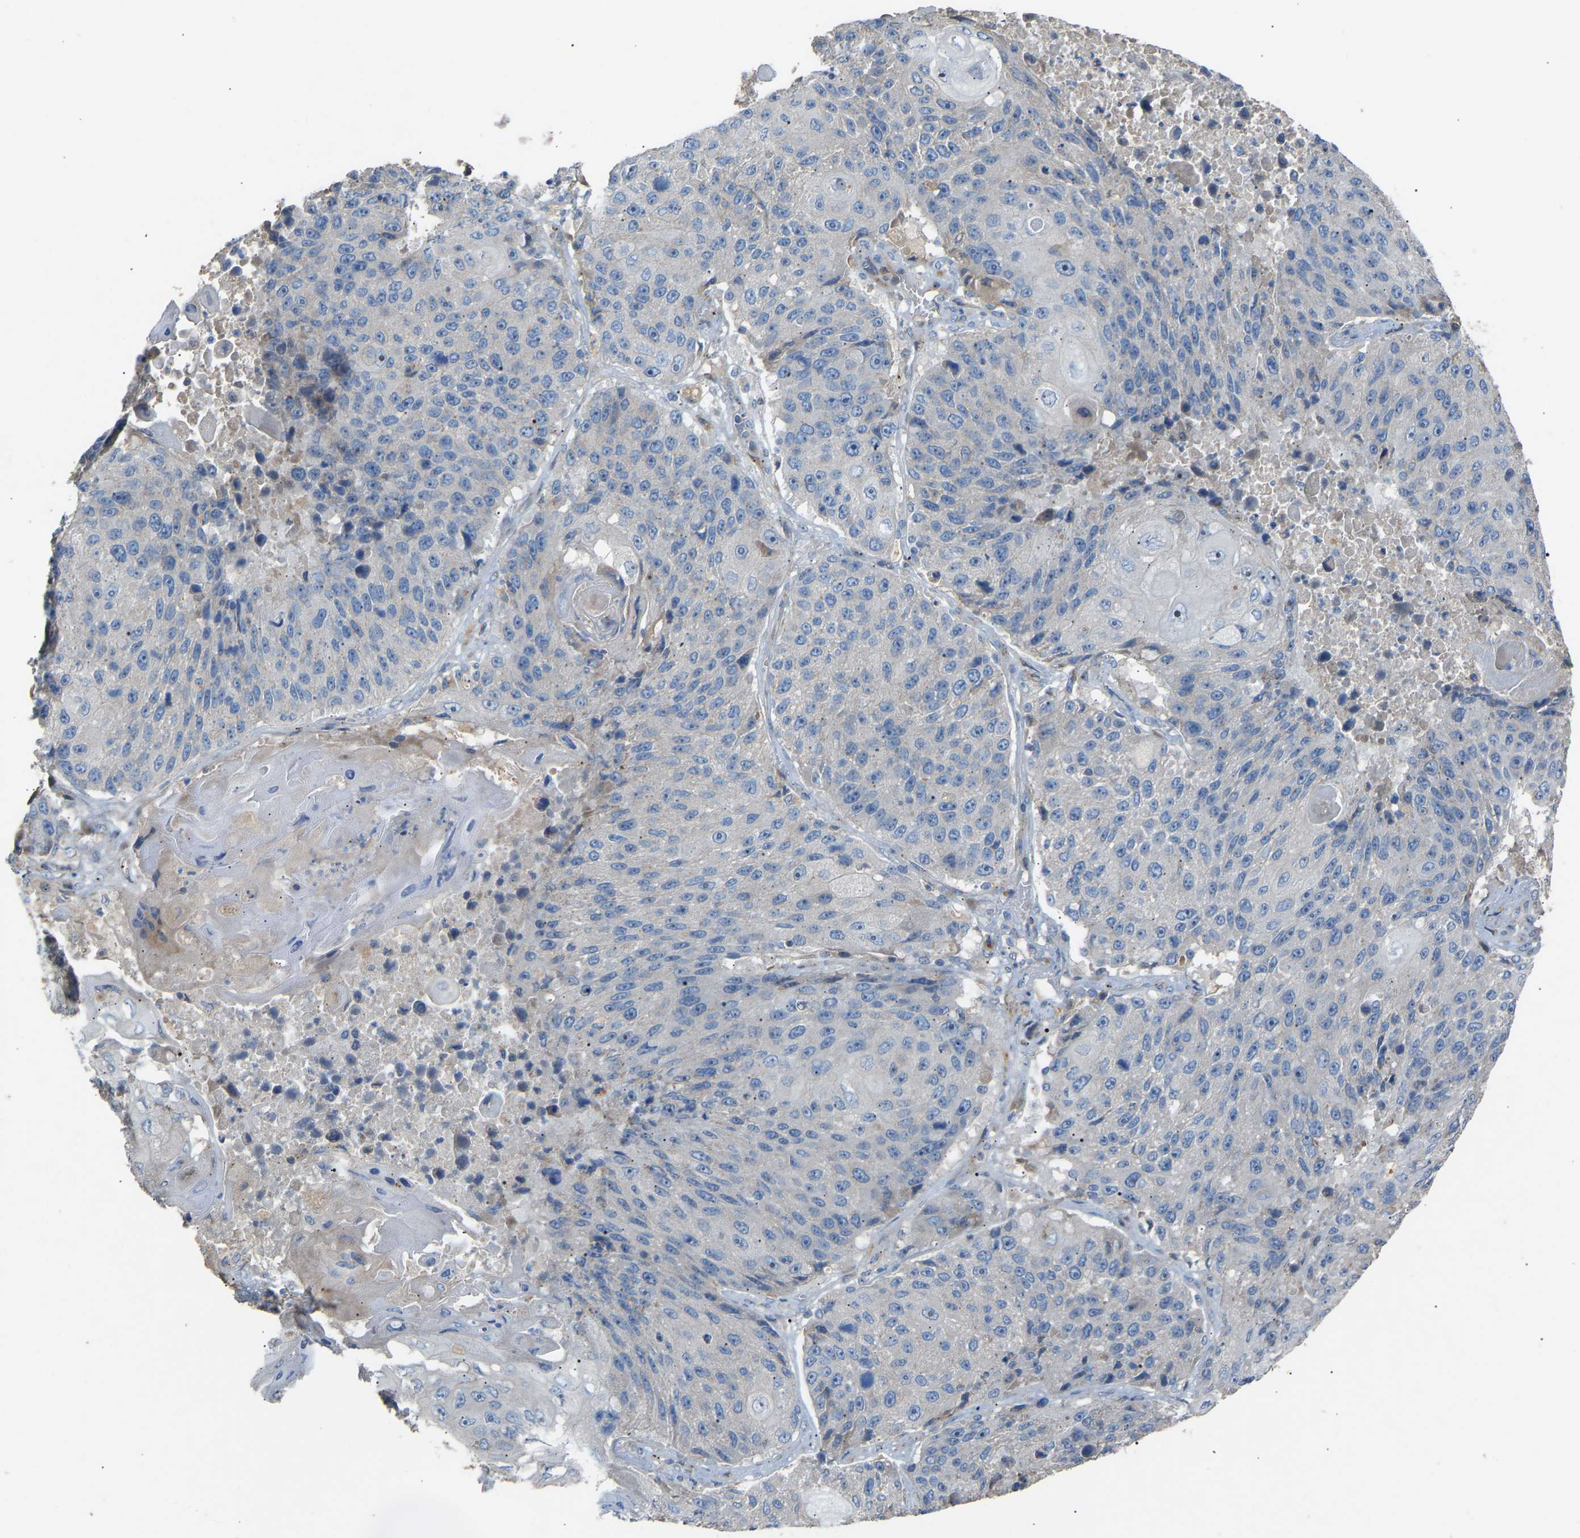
{"staining": {"intensity": "negative", "quantity": "none", "location": "none"}, "tissue": "lung cancer", "cell_type": "Tumor cells", "image_type": "cancer", "snomed": [{"axis": "morphology", "description": "Squamous cell carcinoma, NOS"}, {"axis": "topography", "description": "Lung"}], "caption": "DAB immunohistochemical staining of lung cancer (squamous cell carcinoma) shows no significant expression in tumor cells.", "gene": "RGP1", "patient": {"sex": "male", "age": 61}}